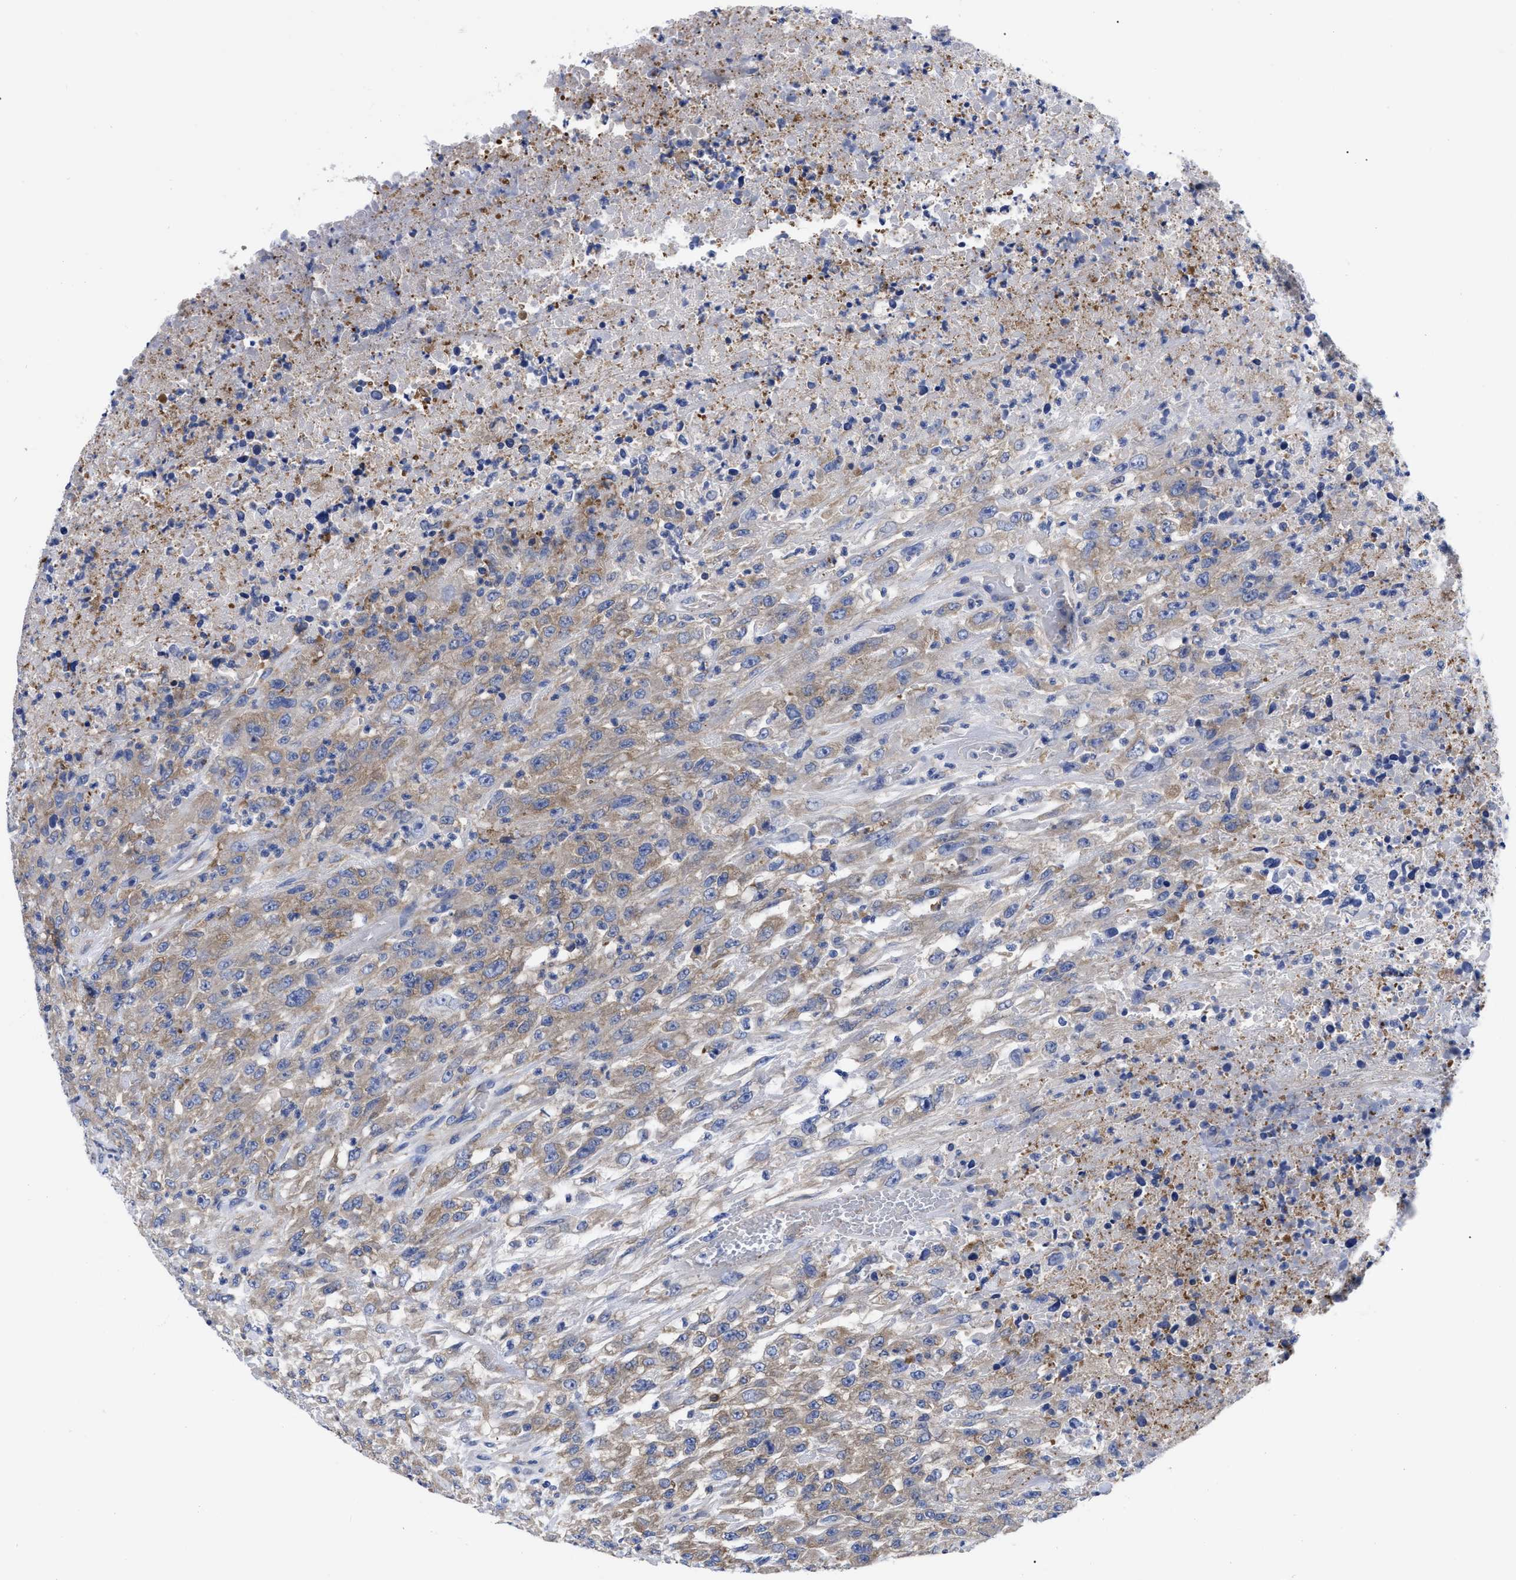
{"staining": {"intensity": "moderate", "quantity": ">75%", "location": "cytoplasmic/membranous"}, "tissue": "urothelial cancer", "cell_type": "Tumor cells", "image_type": "cancer", "snomed": [{"axis": "morphology", "description": "Urothelial carcinoma, High grade"}, {"axis": "topography", "description": "Urinary bladder"}], "caption": "Immunohistochemical staining of human urothelial carcinoma (high-grade) demonstrates moderate cytoplasmic/membranous protein staining in about >75% of tumor cells.", "gene": "RBKS", "patient": {"sex": "male", "age": 46}}